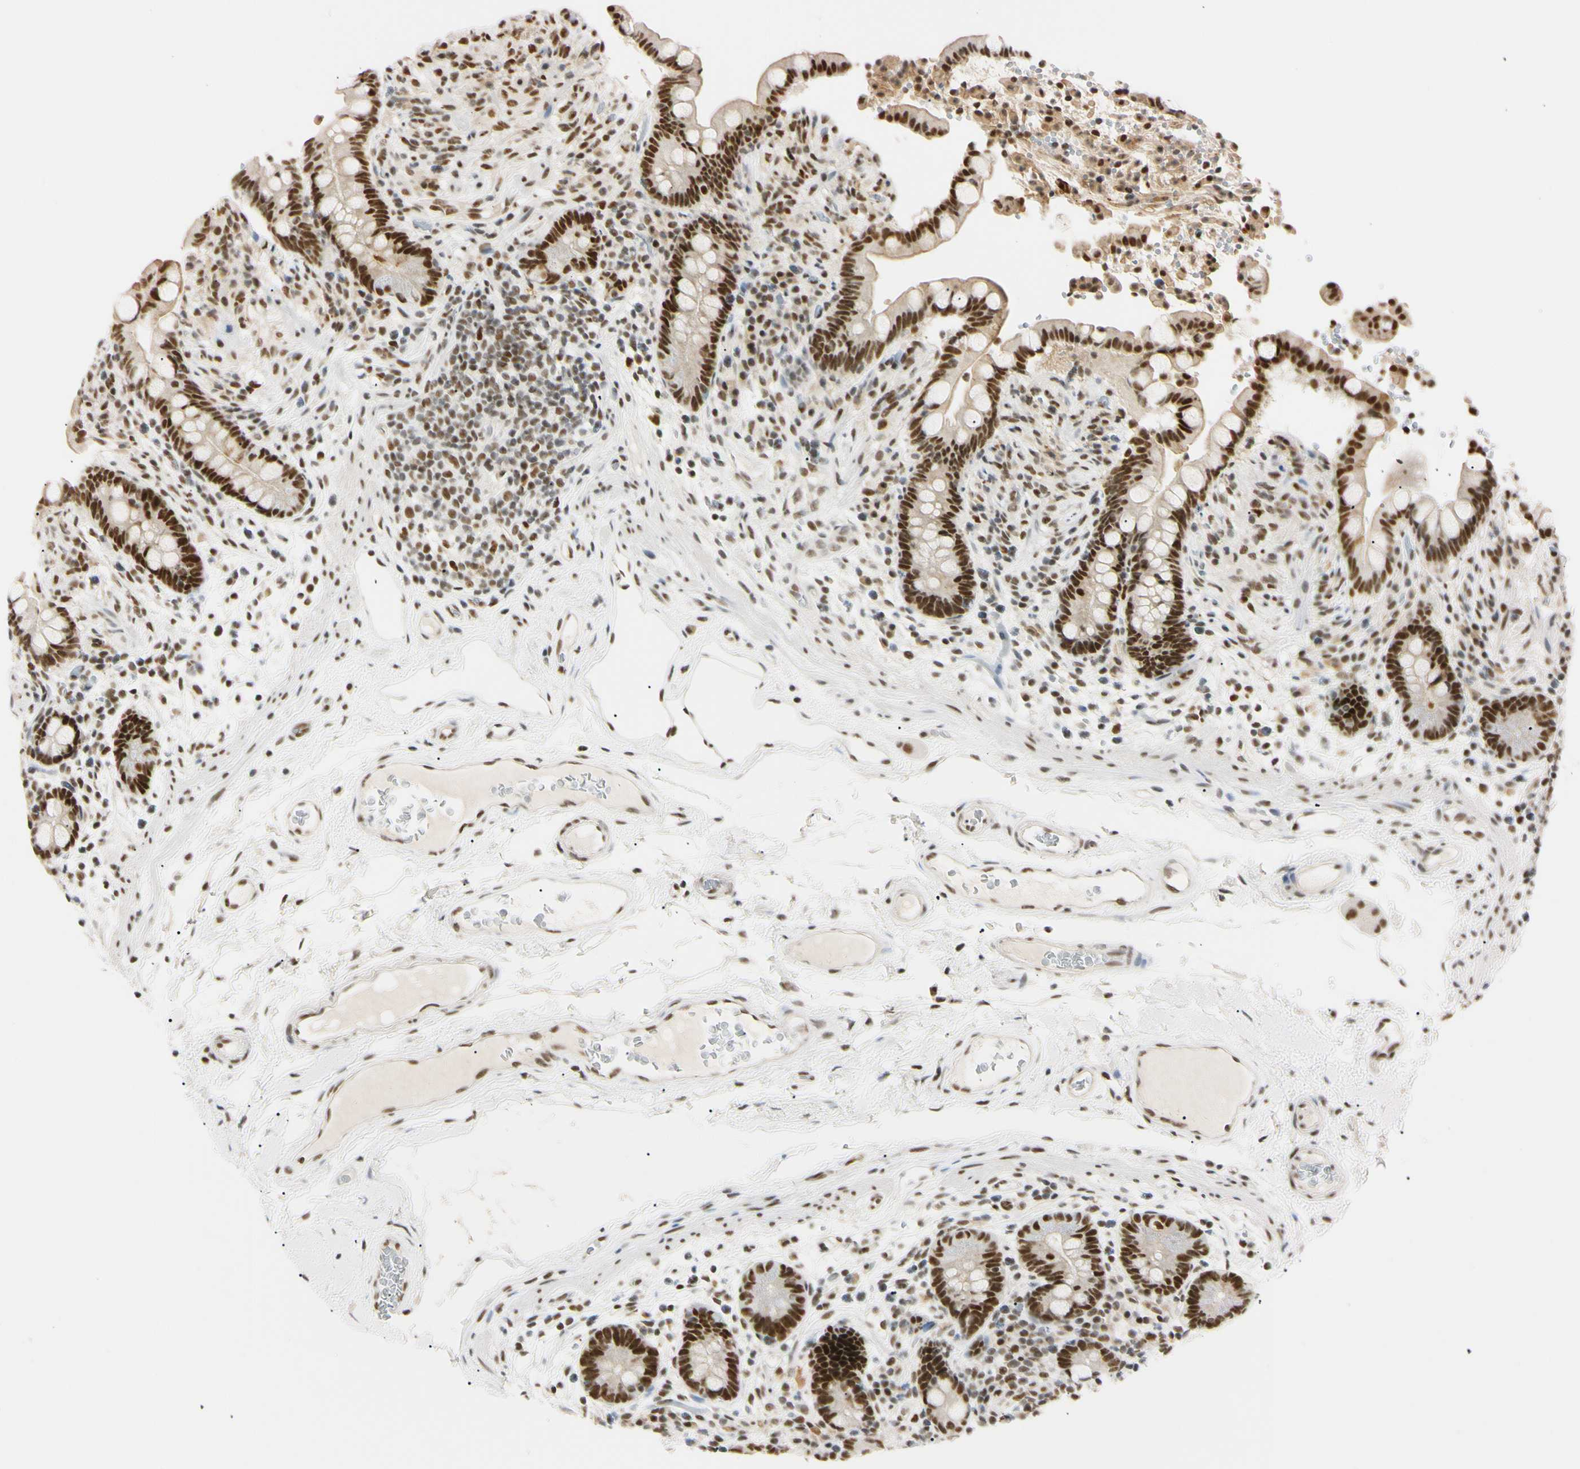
{"staining": {"intensity": "moderate", "quantity": ">75%", "location": "nuclear"}, "tissue": "colon", "cell_type": "Endothelial cells", "image_type": "normal", "snomed": [{"axis": "morphology", "description": "Normal tissue, NOS"}, {"axis": "topography", "description": "Colon"}], "caption": "The histopathology image shows staining of benign colon, revealing moderate nuclear protein staining (brown color) within endothelial cells. (DAB (3,3'-diaminobenzidine) = brown stain, brightfield microscopy at high magnification).", "gene": "ZNF134", "patient": {"sex": "male", "age": 73}}